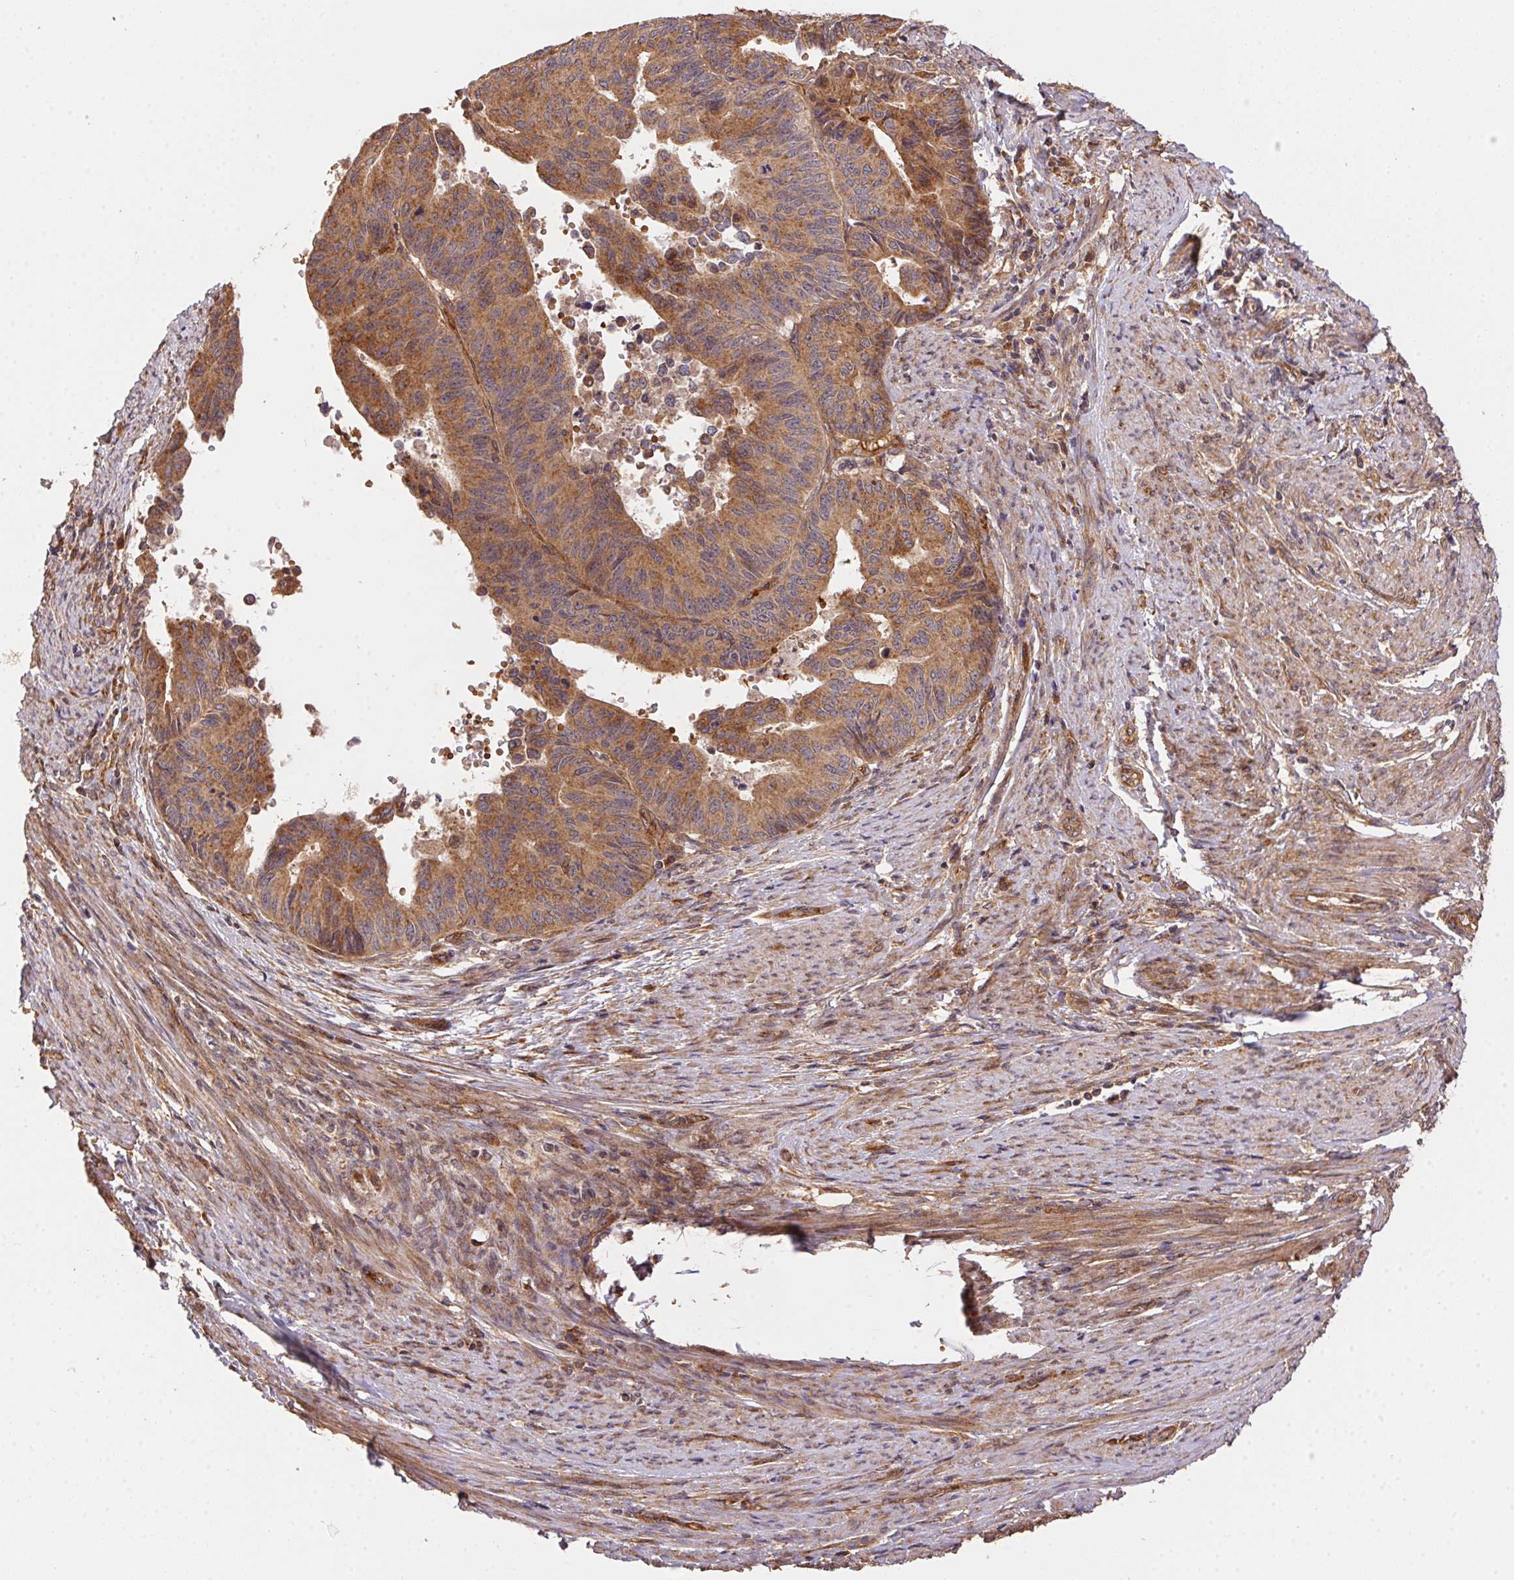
{"staining": {"intensity": "moderate", "quantity": ">75%", "location": "cytoplasmic/membranous"}, "tissue": "endometrial cancer", "cell_type": "Tumor cells", "image_type": "cancer", "snomed": [{"axis": "morphology", "description": "Adenocarcinoma, NOS"}, {"axis": "topography", "description": "Endometrium"}], "caption": "A high-resolution image shows IHC staining of endometrial adenocarcinoma, which displays moderate cytoplasmic/membranous expression in about >75% of tumor cells.", "gene": "USE1", "patient": {"sex": "female", "age": 65}}